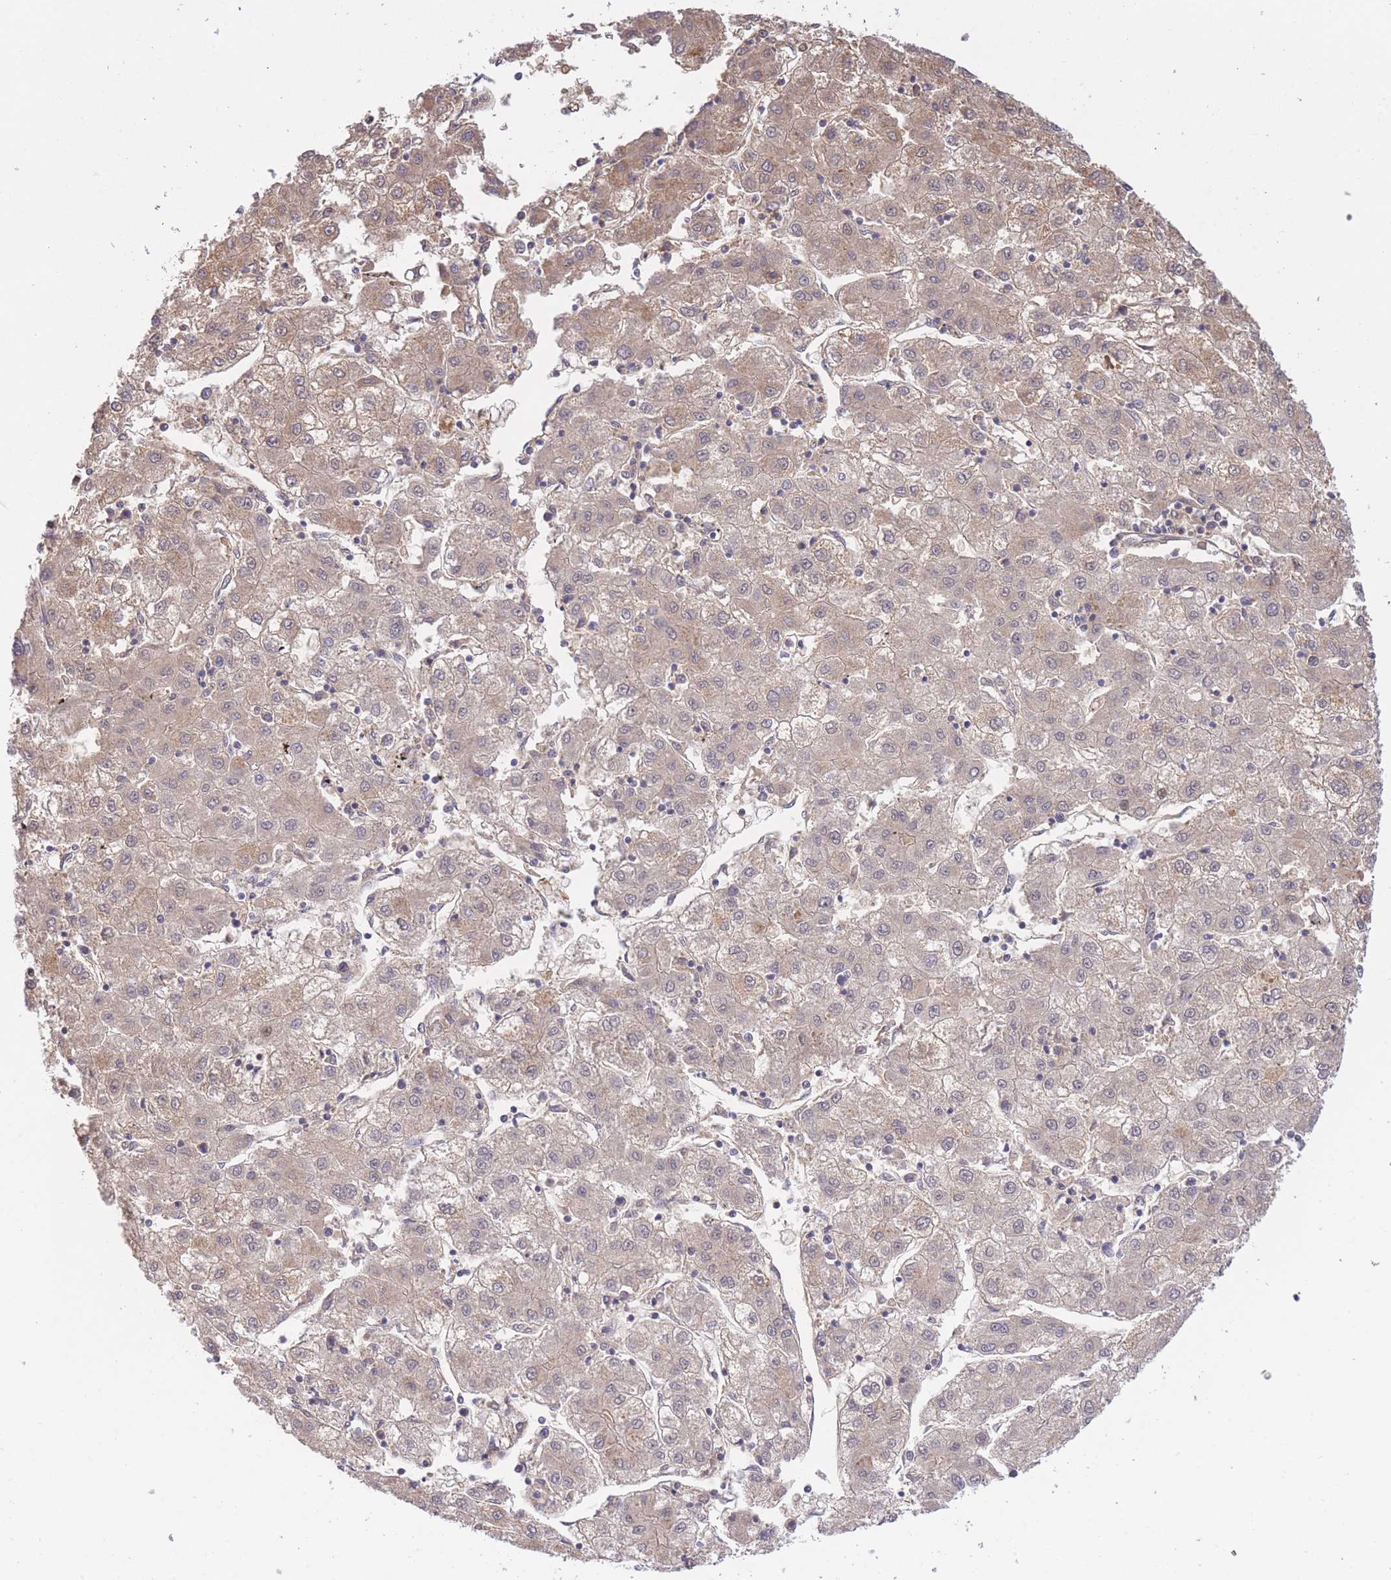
{"staining": {"intensity": "weak", "quantity": ">75%", "location": "cytoplasmic/membranous"}, "tissue": "liver cancer", "cell_type": "Tumor cells", "image_type": "cancer", "snomed": [{"axis": "morphology", "description": "Carcinoma, Hepatocellular, NOS"}, {"axis": "topography", "description": "Liver"}], "caption": "The histopathology image reveals staining of liver cancer (hepatocellular carcinoma), revealing weak cytoplasmic/membranous protein staining (brown color) within tumor cells.", "gene": "PGM1", "patient": {"sex": "male", "age": 72}}